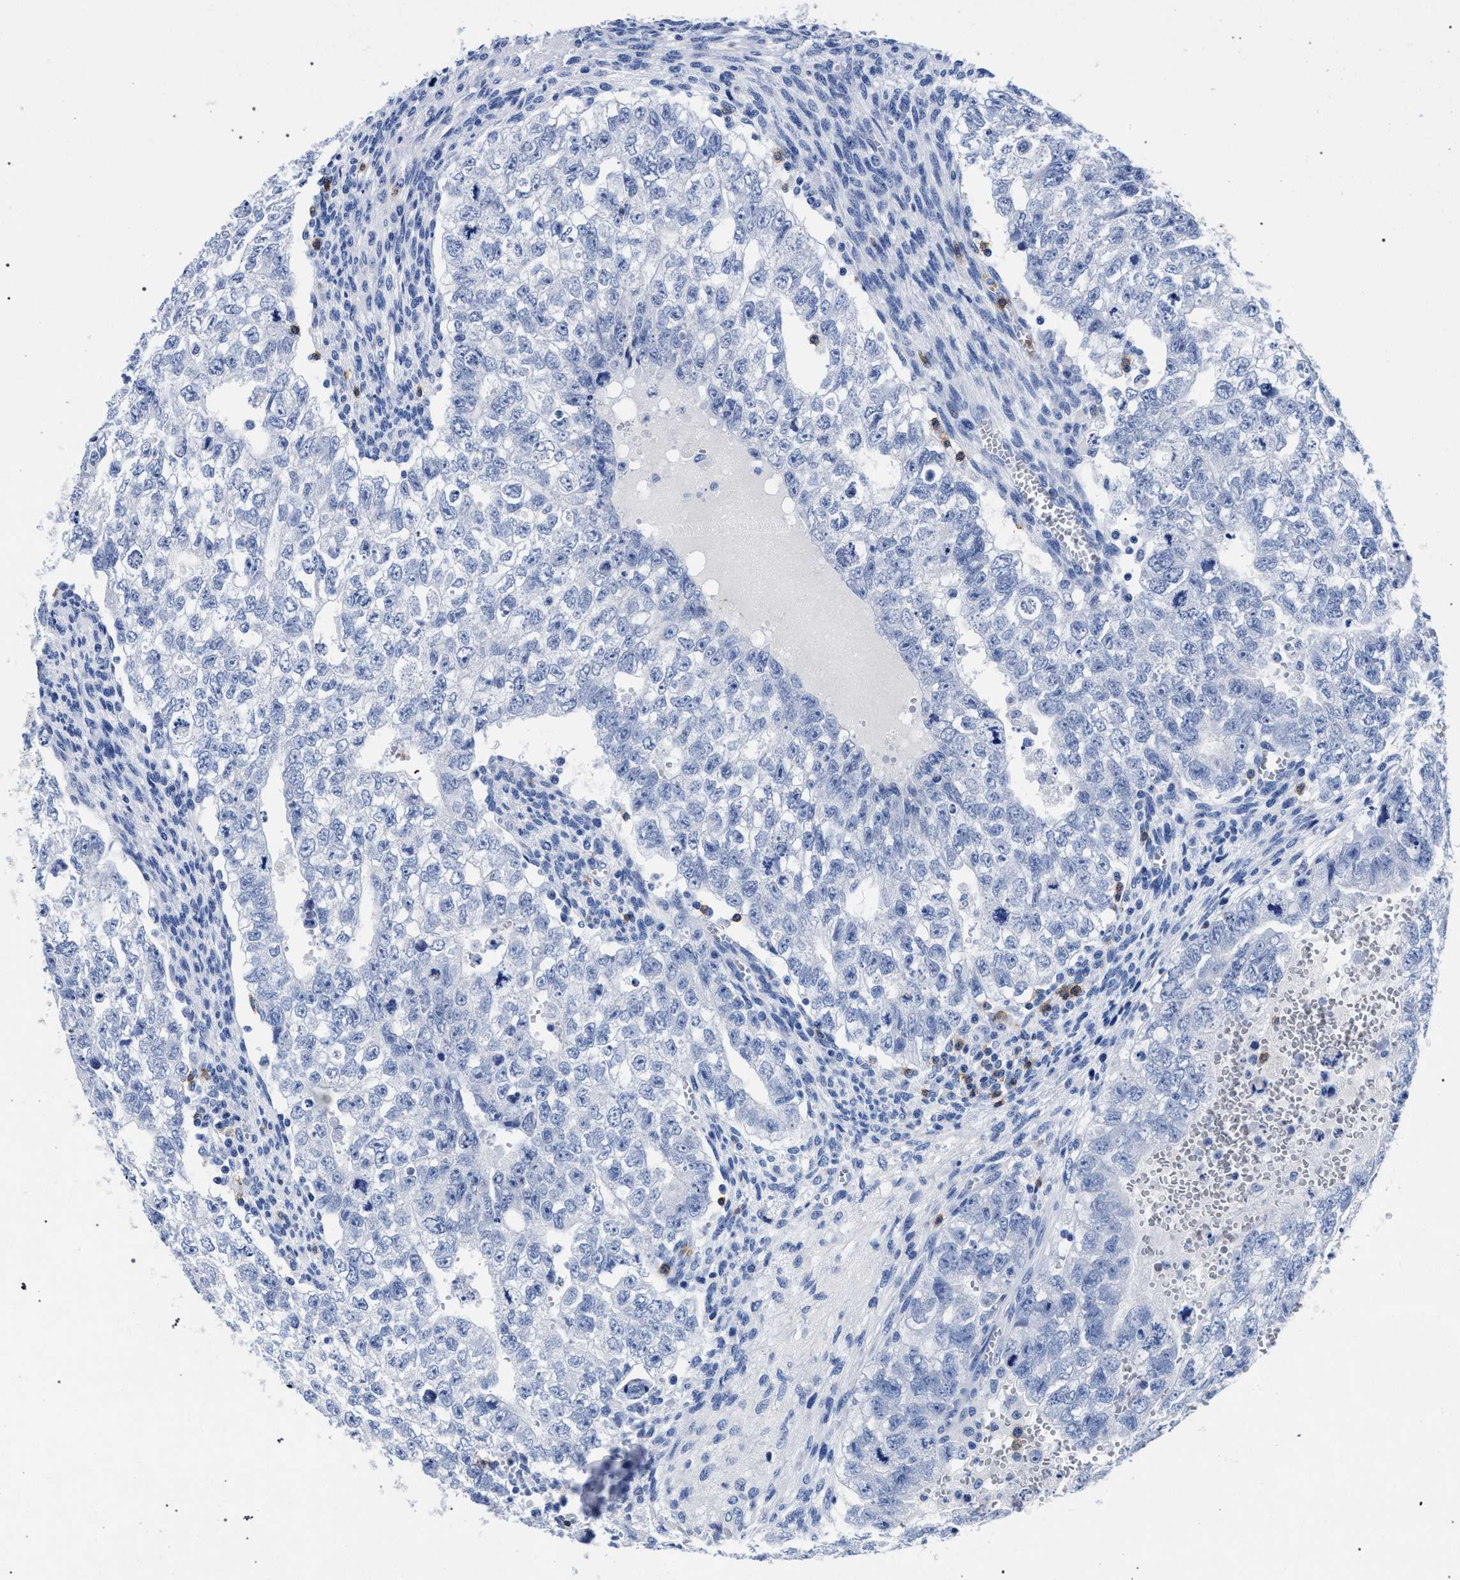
{"staining": {"intensity": "negative", "quantity": "none", "location": "none"}, "tissue": "testis cancer", "cell_type": "Tumor cells", "image_type": "cancer", "snomed": [{"axis": "morphology", "description": "Seminoma, NOS"}, {"axis": "morphology", "description": "Carcinoma, Embryonal, NOS"}, {"axis": "topography", "description": "Testis"}], "caption": "Tumor cells are negative for protein expression in human testis cancer. (DAB (3,3'-diaminobenzidine) immunohistochemistry (IHC) visualized using brightfield microscopy, high magnification).", "gene": "KLRK1", "patient": {"sex": "male", "age": 38}}